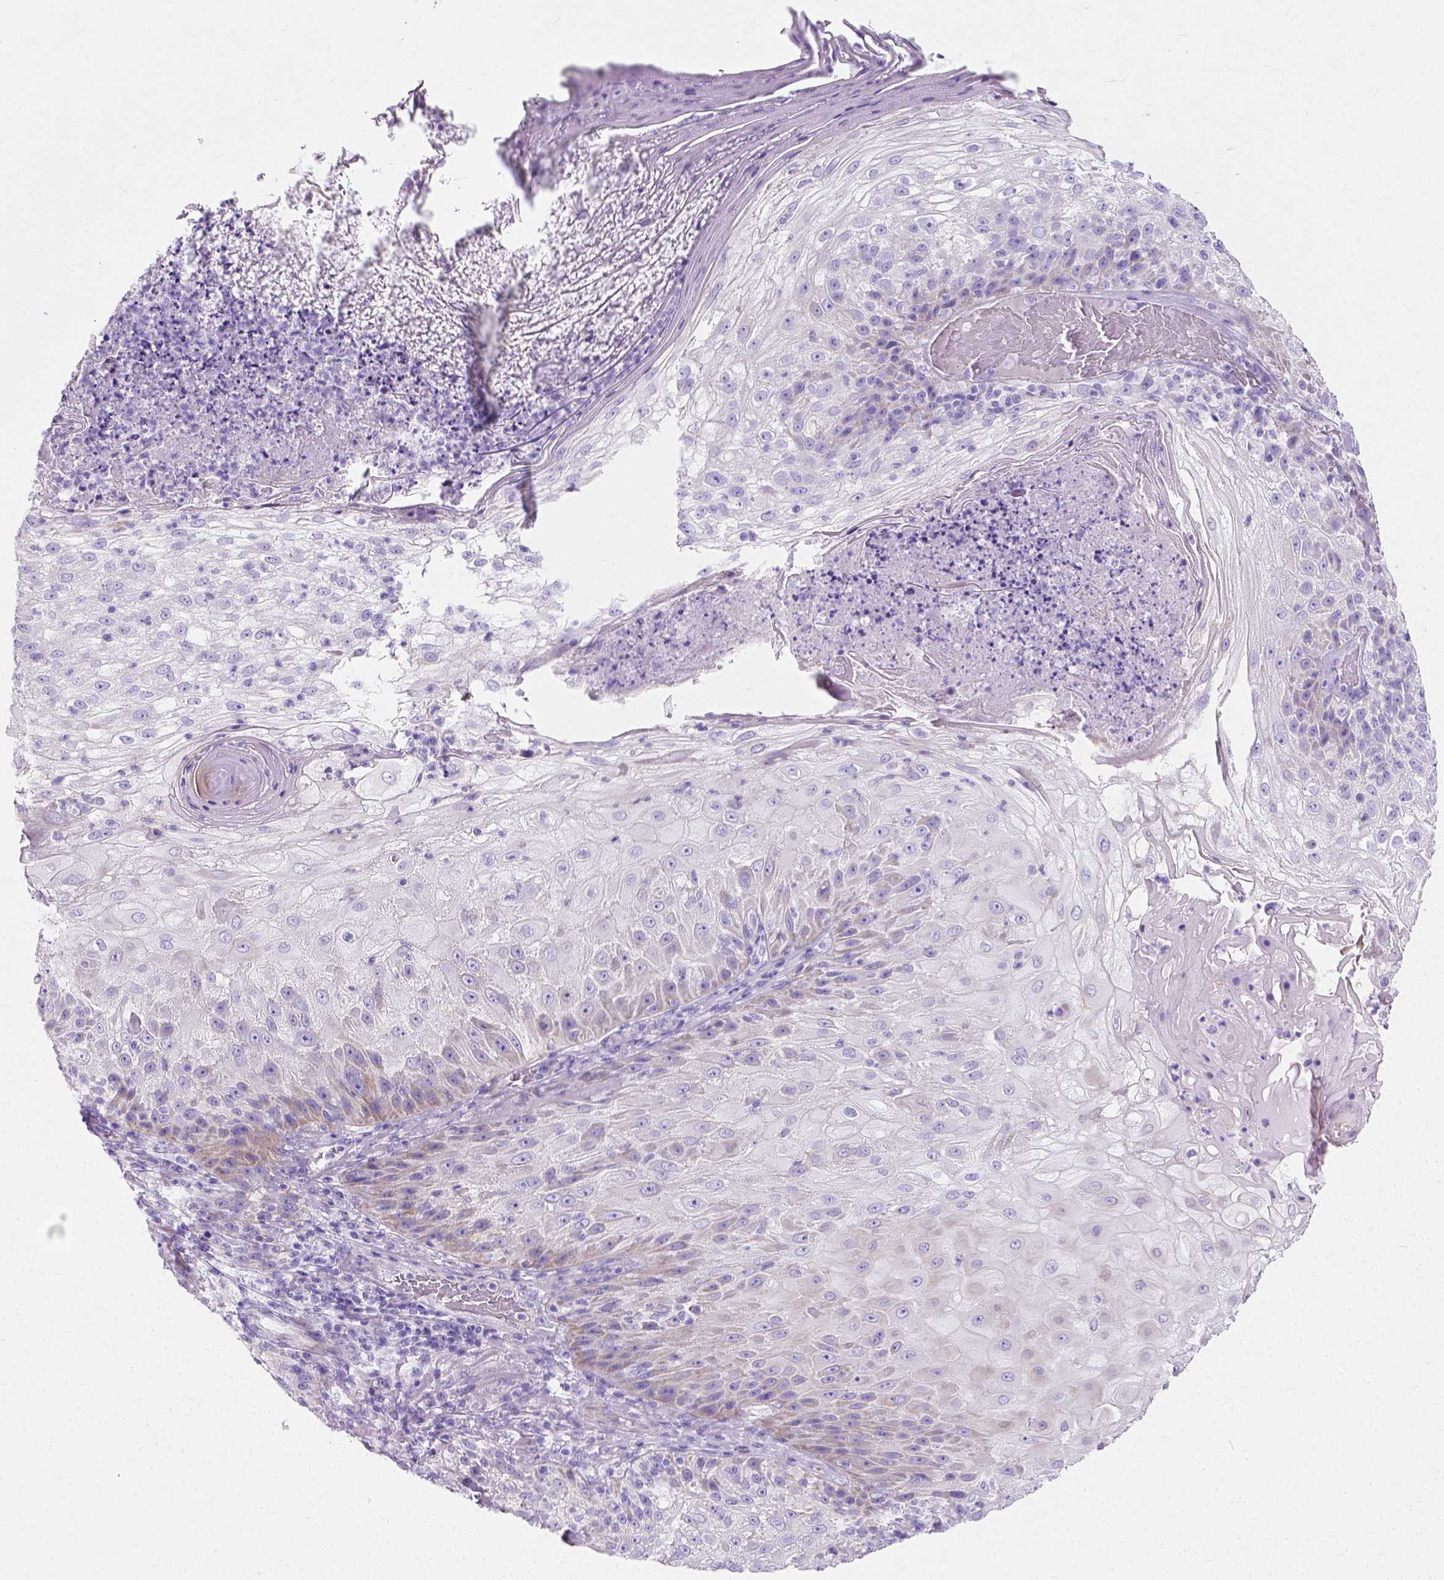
{"staining": {"intensity": "weak", "quantity": "<25%", "location": "cytoplasmic/membranous"}, "tissue": "skin cancer", "cell_type": "Tumor cells", "image_type": "cancer", "snomed": [{"axis": "morphology", "description": "Normal tissue, NOS"}, {"axis": "morphology", "description": "Squamous cell carcinoma, NOS"}, {"axis": "topography", "description": "Skin"}], "caption": "Immunohistochemical staining of human squamous cell carcinoma (skin) exhibits no significant staining in tumor cells.", "gene": "MYH15", "patient": {"sex": "female", "age": 83}}